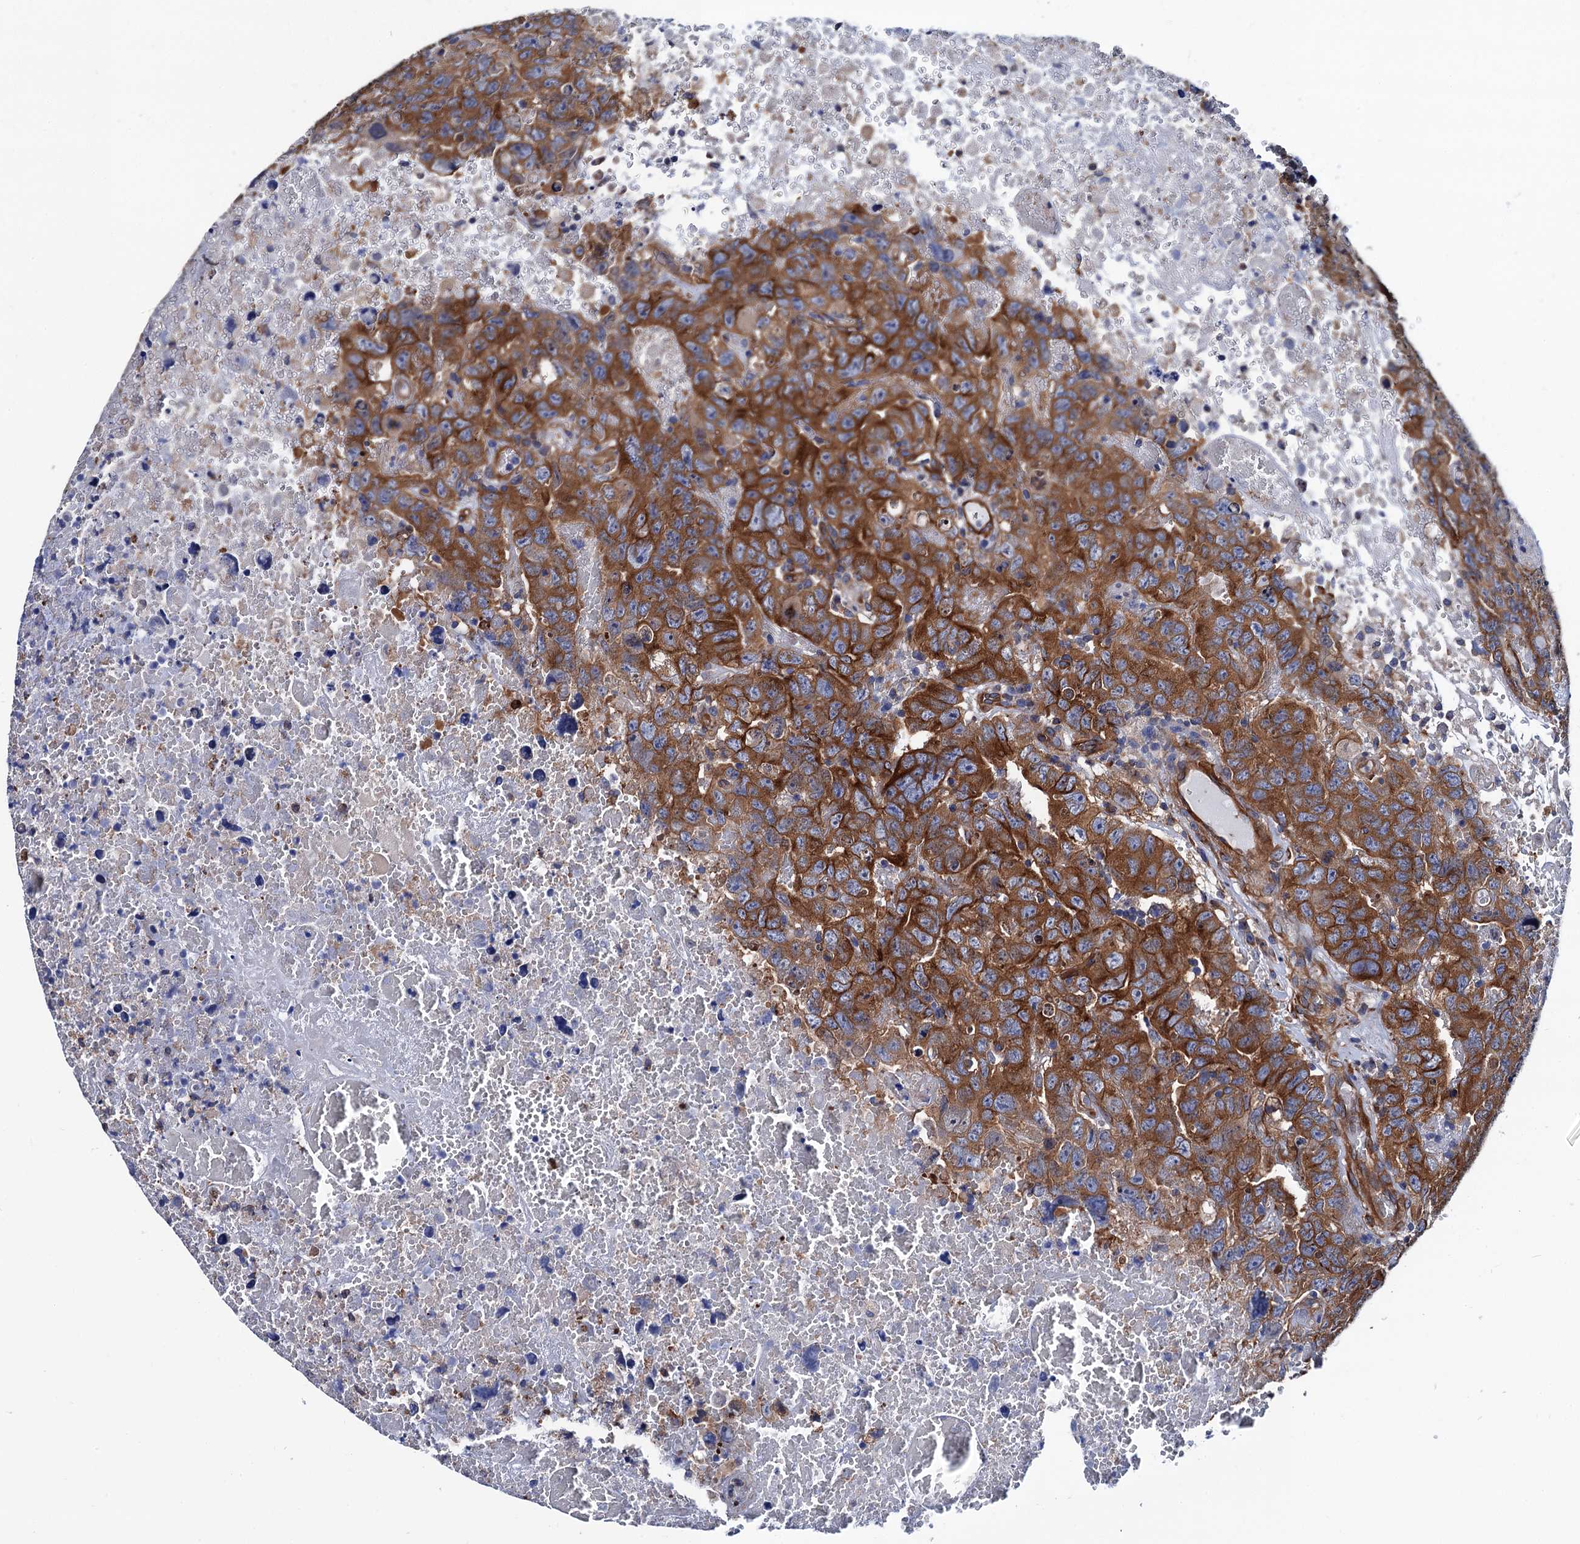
{"staining": {"intensity": "strong", "quantity": ">75%", "location": "cytoplasmic/membranous"}, "tissue": "testis cancer", "cell_type": "Tumor cells", "image_type": "cancer", "snomed": [{"axis": "morphology", "description": "Carcinoma, Embryonal, NOS"}, {"axis": "topography", "description": "Testis"}], "caption": "Immunohistochemical staining of embryonal carcinoma (testis) displays high levels of strong cytoplasmic/membranous protein staining in approximately >75% of tumor cells.", "gene": "ZDHHC18", "patient": {"sex": "male", "age": 45}}